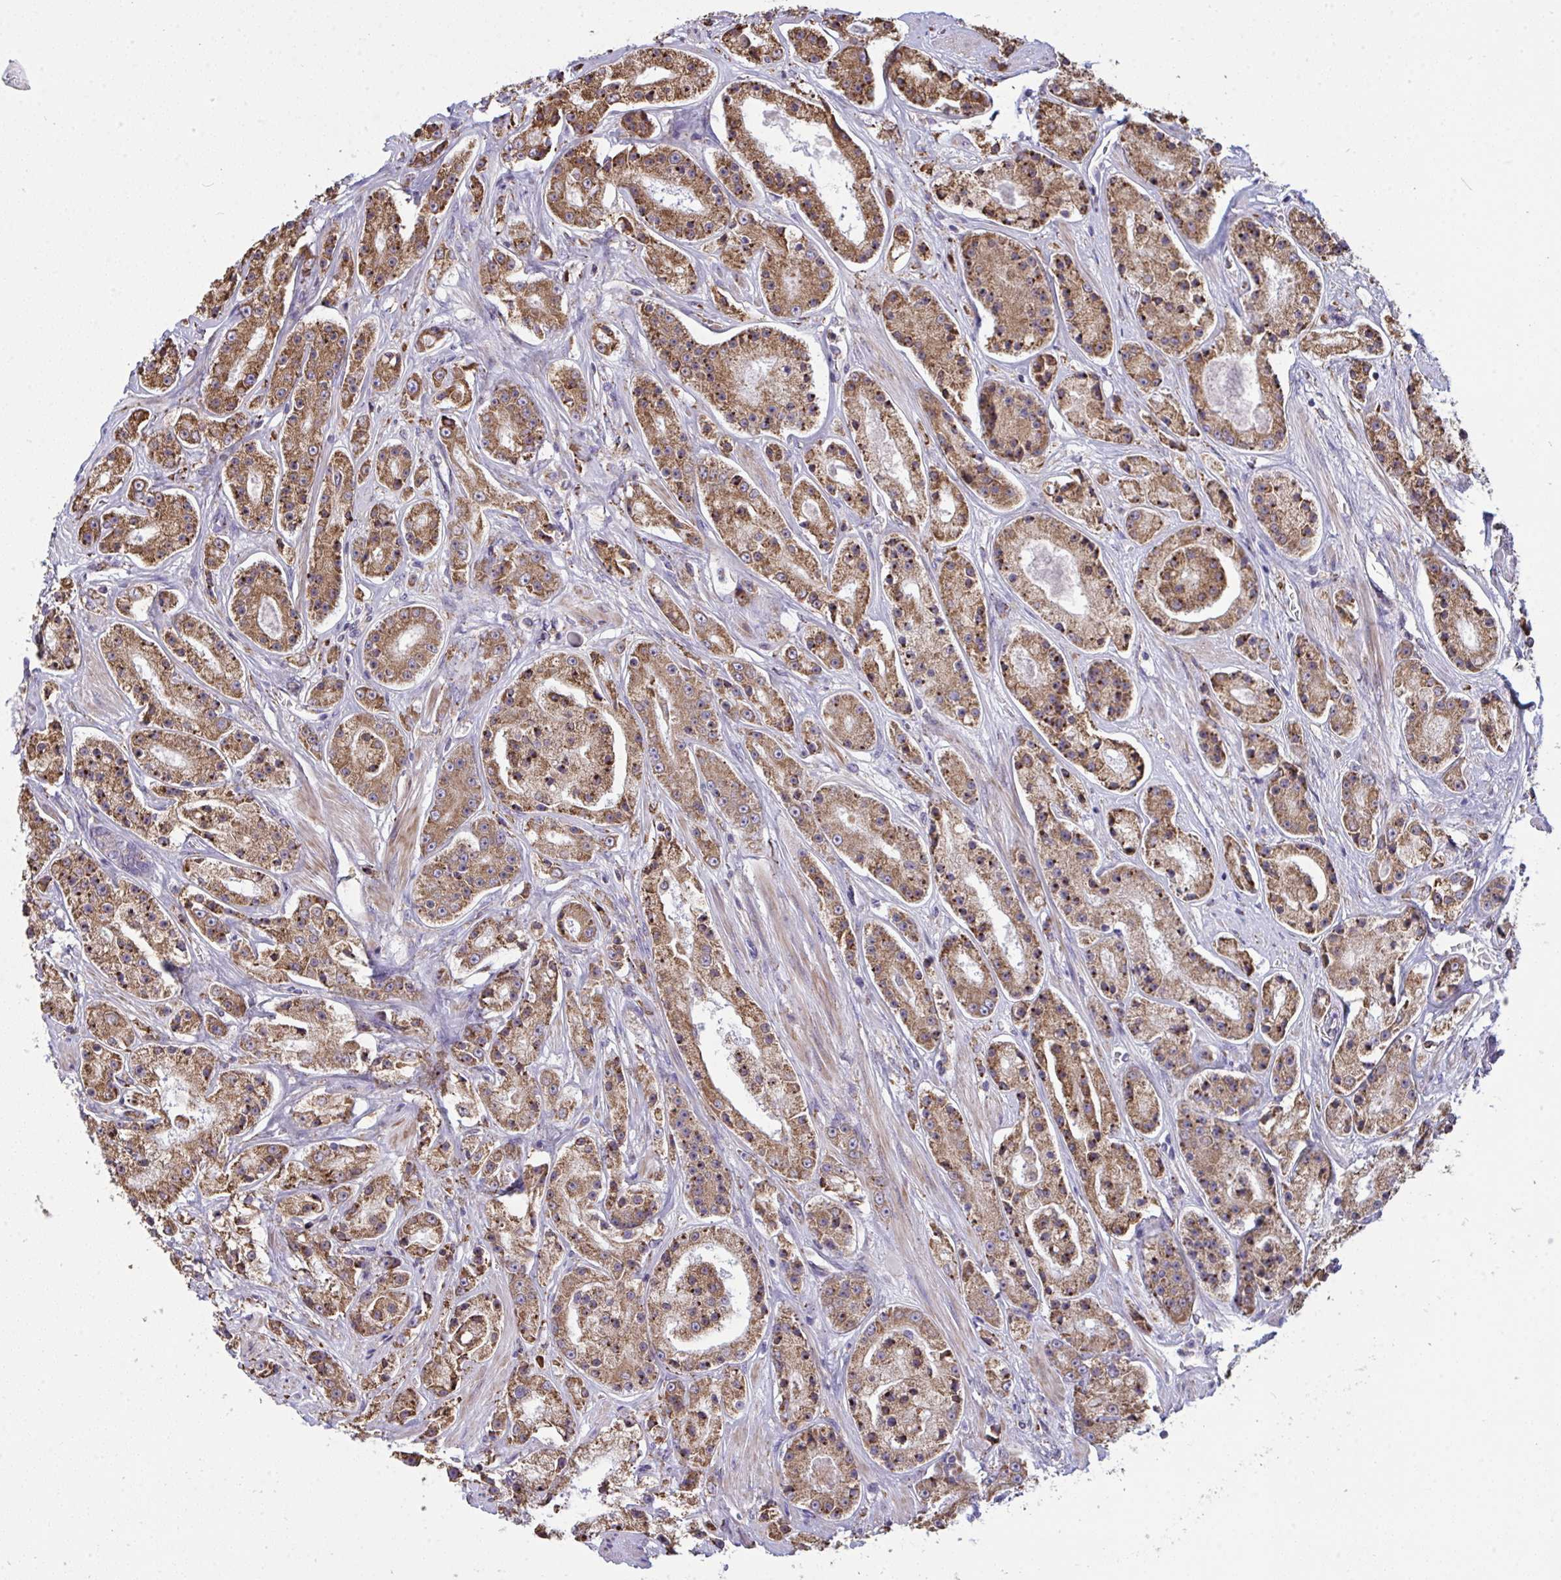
{"staining": {"intensity": "moderate", "quantity": ">75%", "location": "cytoplasmic/membranous"}, "tissue": "prostate cancer", "cell_type": "Tumor cells", "image_type": "cancer", "snomed": [{"axis": "morphology", "description": "Adenocarcinoma, High grade"}, {"axis": "topography", "description": "Prostate"}], "caption": "Immunohistochemistry (DAB) staining of human prostate cancer demonstrates moderate cytoplasmic/membranous protein expression in about >75% of tumor cells.", "gene": "MYMK", "patient": {"sex": "male", "age": 67}}